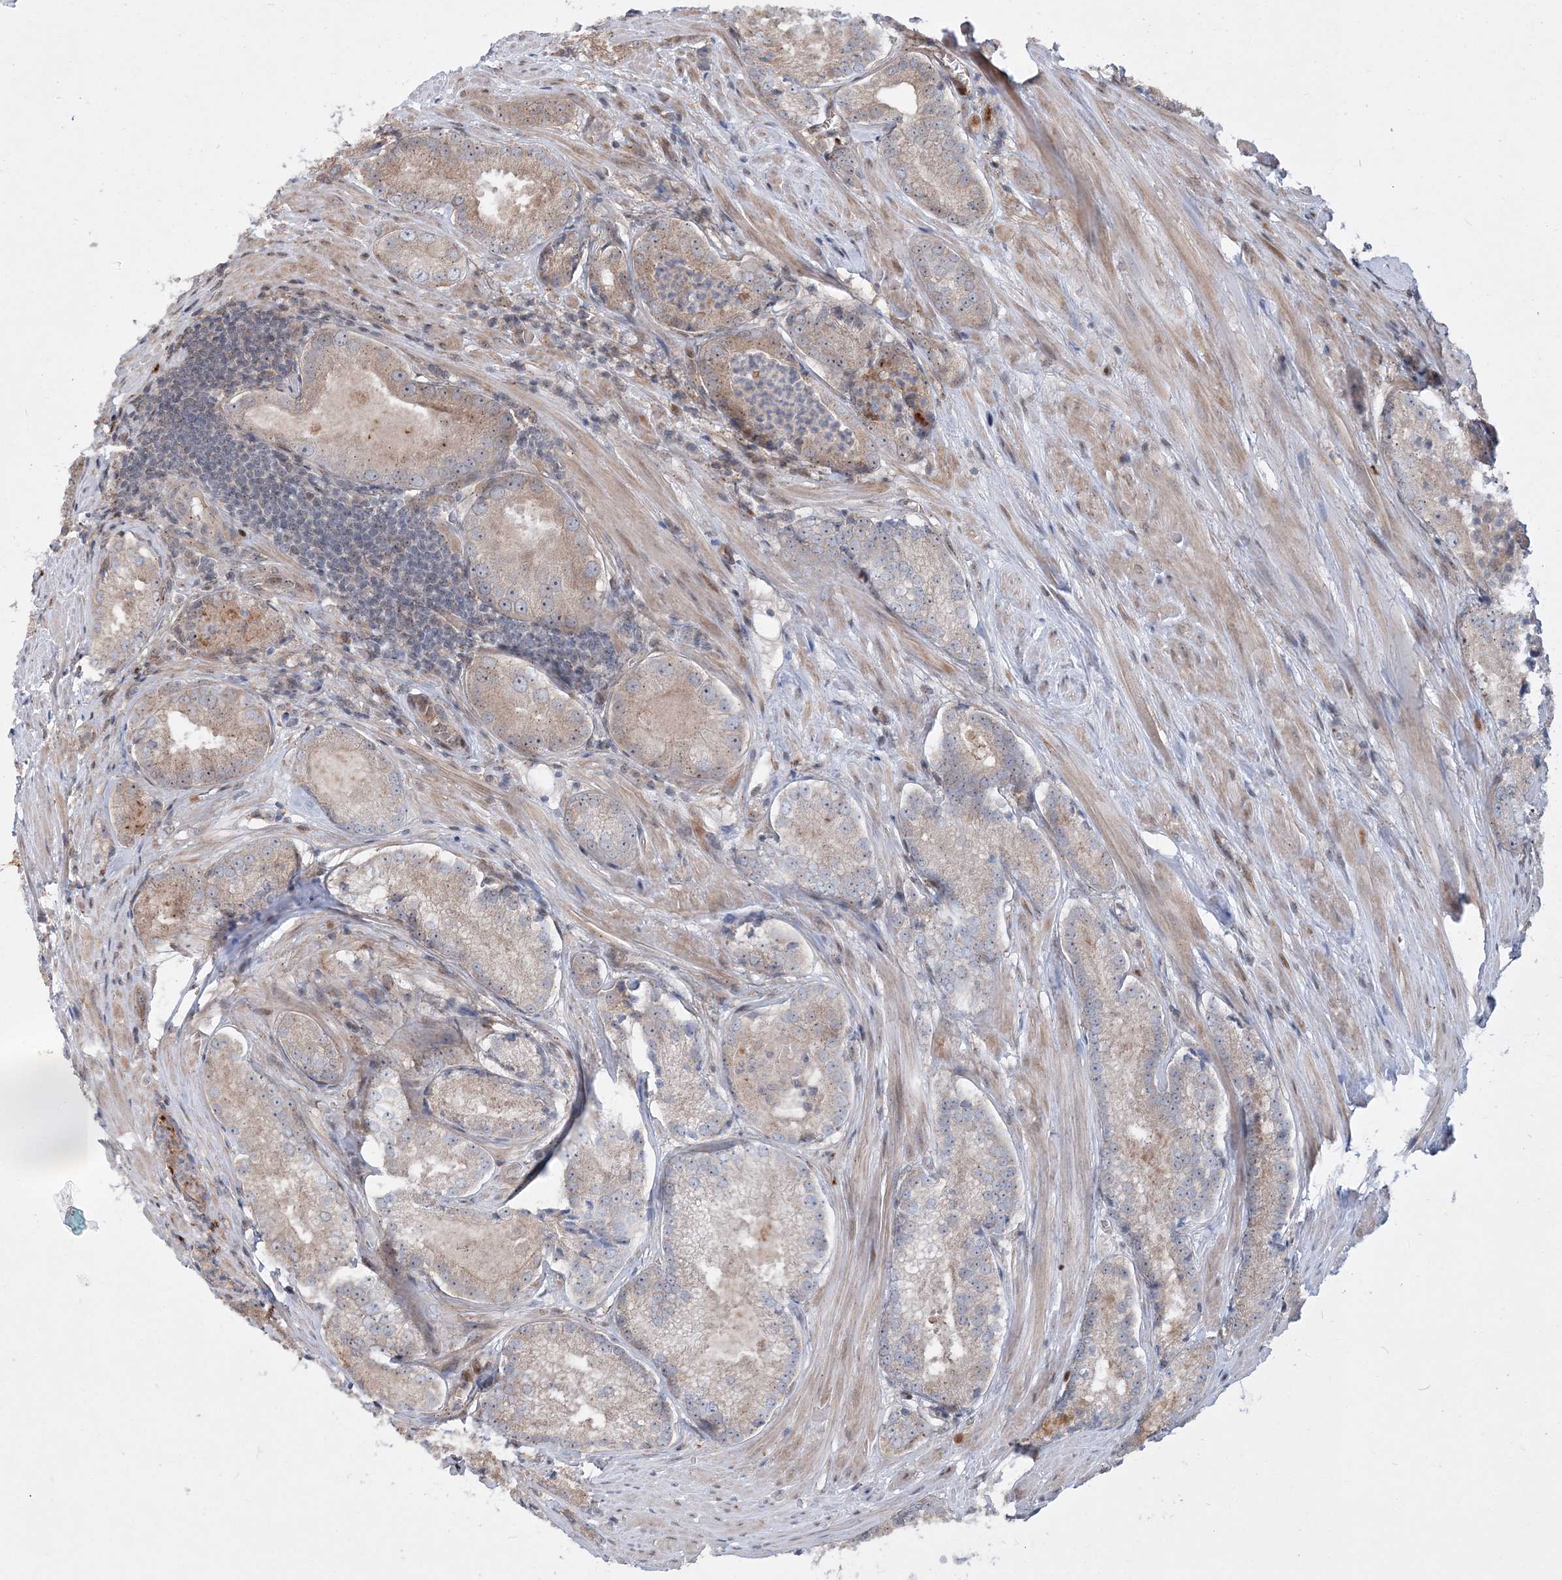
{"staining": {"intensity": "weak", "quantity": "<25%", "location": "cytoplasmic/membranous"}, "tissue": "prostate cancer", "cell_type": "Tumor cells", "image_type": "cancer", "snomed": [{"axis": "morphology", "description": "Adenocarcinoma, Low grade"}, {"axis": "topography", "description": "Prostate"}], "caption": "Protein analysis of prostate cancer reveals no significant staining in tumor cells.", "gene": "CXXC5", "patient": {"sex": "male", "age": 54}}